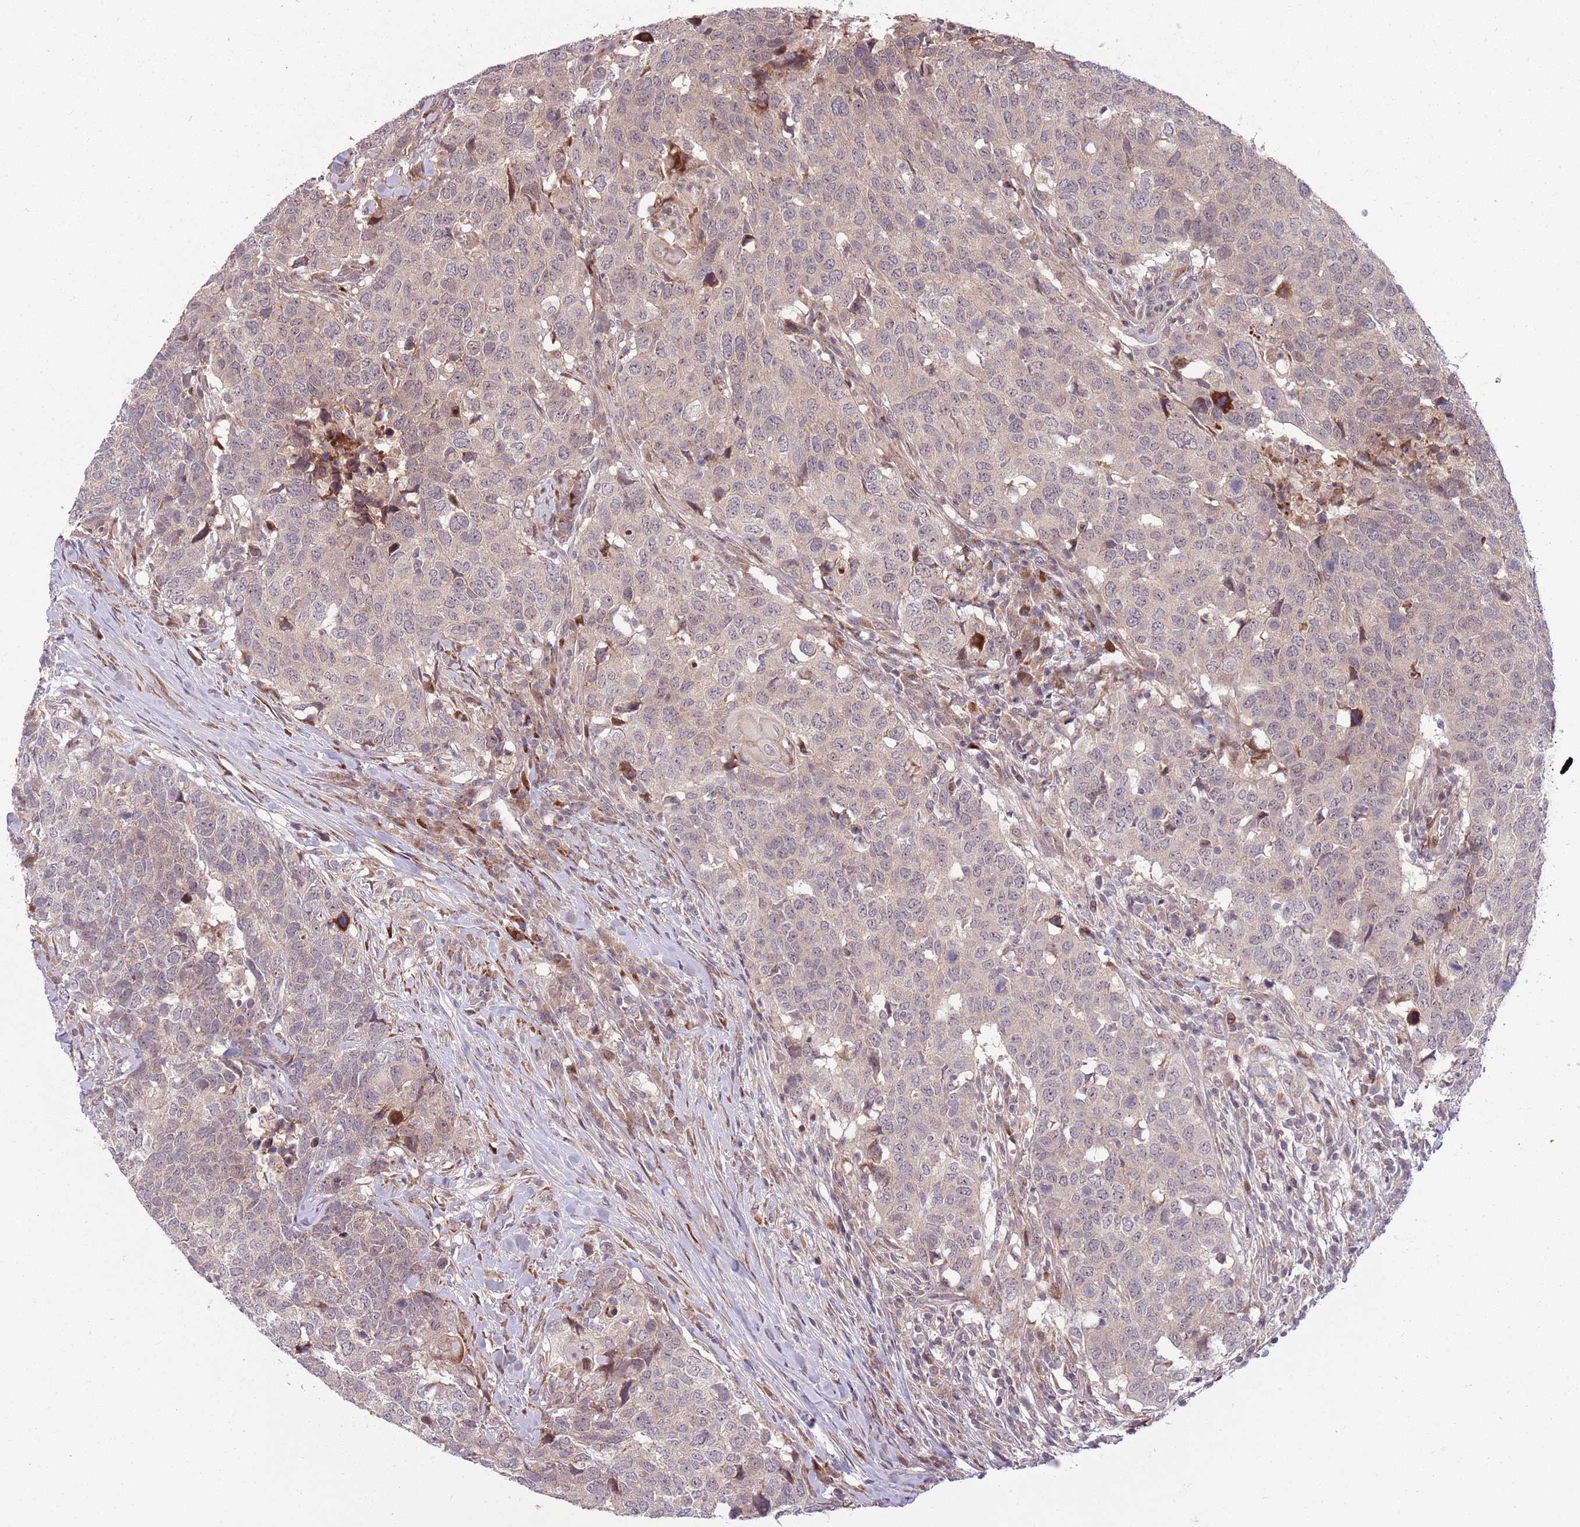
{"staining": {"intensity": "weak", "quantity": "<25%", "location": "cytoplasmic/membranous"}, "tissue": "head and neck cancer", "cell_type": "Tumor cells", "image_type": "cancer", "snomed": [{"axis": "morphology", "description": "Normal tissue, NOS"}, {"axis": "morphology", "description": "Squamous cell carcinoma, NOS"}, {"axis": "topography", "description": "Skeletal muscle"}, {"axis": "topography", "description": "Vascular tissue"}, {"axis": "topography", "description": "Peripheral nerve tissue"}, {"axis": "topography", "description": "Head-Neck"}], "caption": "An IHC histopathology image of head and neck squamous cell carcinoma is shown. There is no staining in tumor cells of head and neck squamous cell carcinoma. (DAB (3,3'-diaminobenzidine) immunohistochemistry, high magnification).", "gene": "NT5DC4", "patient": {"sex": "male", "age": 66}}